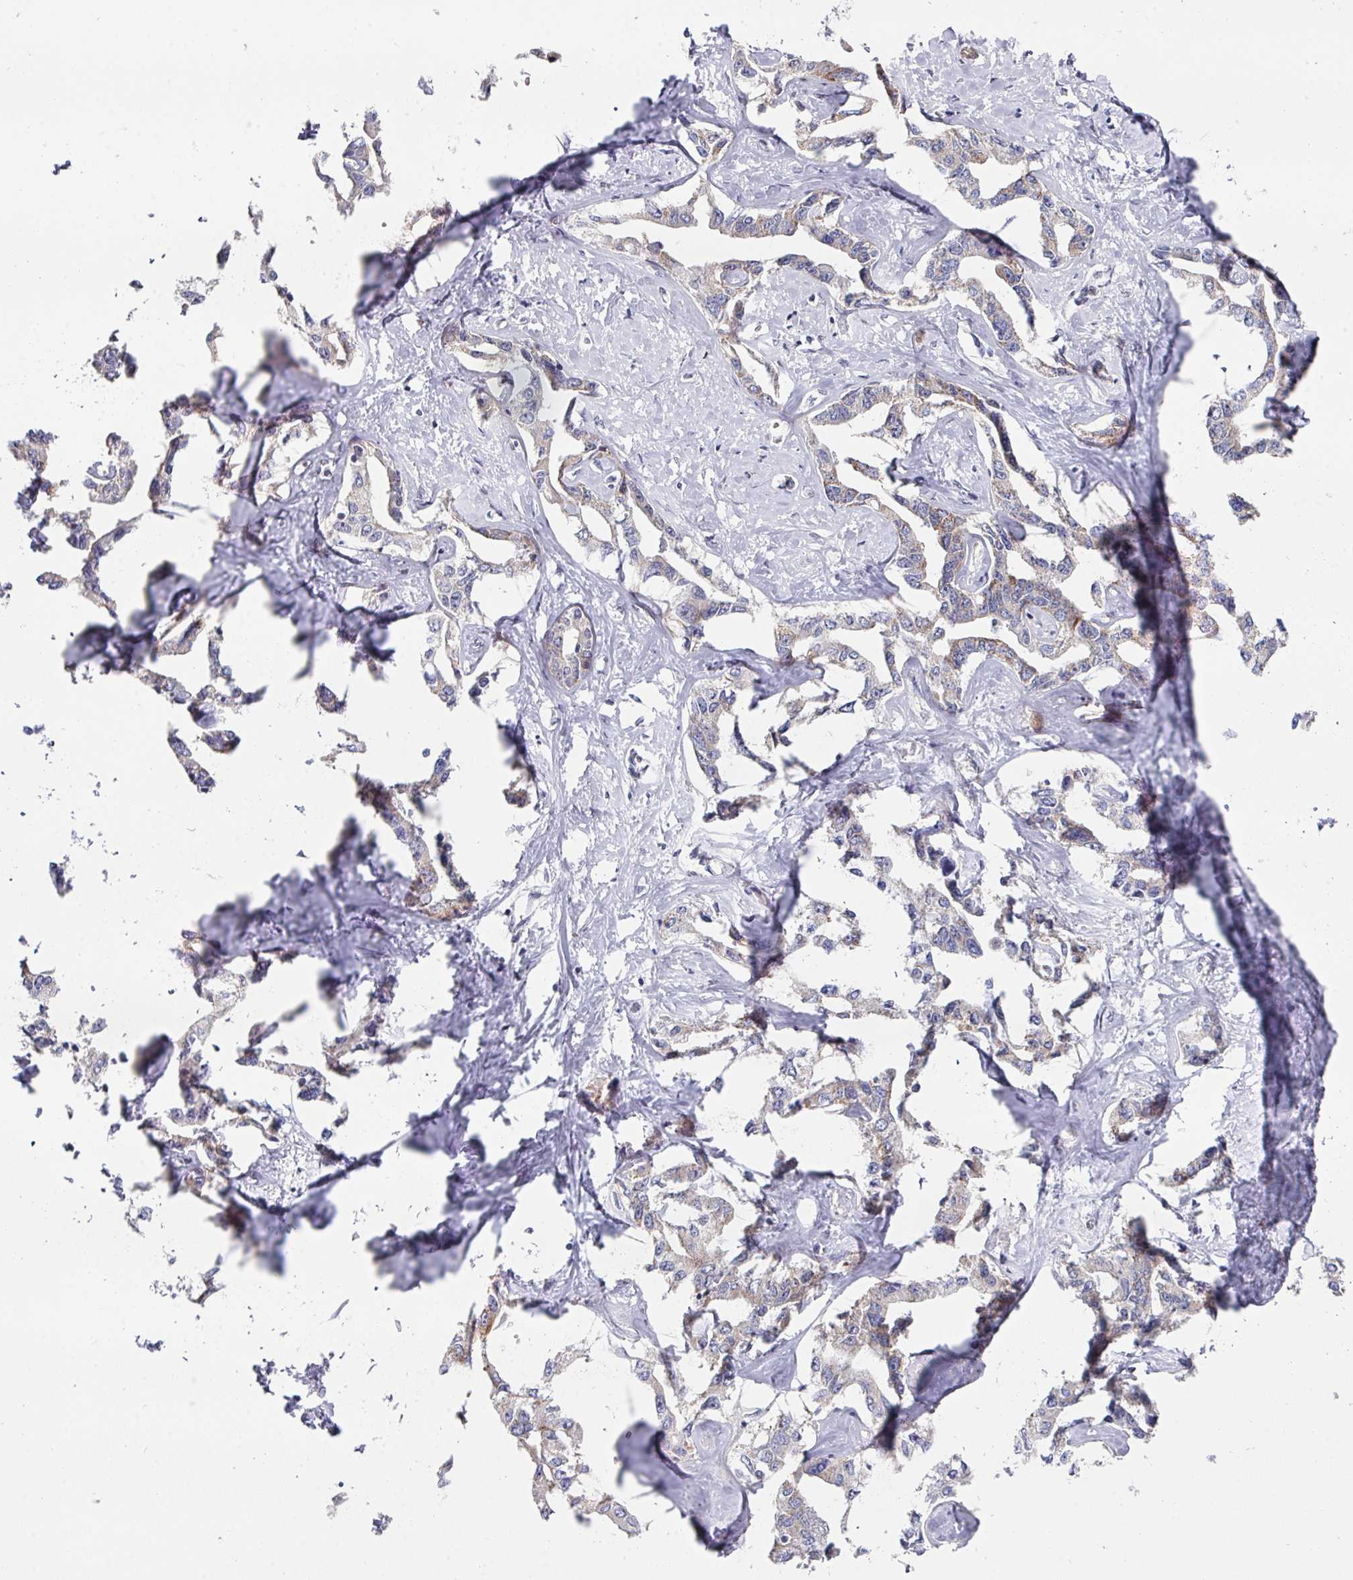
{"staining": {"intensity": "weak", "quantity": "25%-75%", "location": "cytoplasmic/membranous"}, "tissue": "liver cancer", "cell_type": "Tumor cells", "image_type": "cancer", "snomed": [{"axis": "morphology", "description": "Cholangiocarcinoma"}, {"axis": "topography", "description": "Liver"}], "caption": "Cholangiocarcinoma (liver) was stained to show a protein in brown. There is low levels of weak cytoplasmic/membranous positivity in approximately 25%-75% of tumor cells.", "gene": "CBX7", "patient": {"sex": "male", "age": 59}}